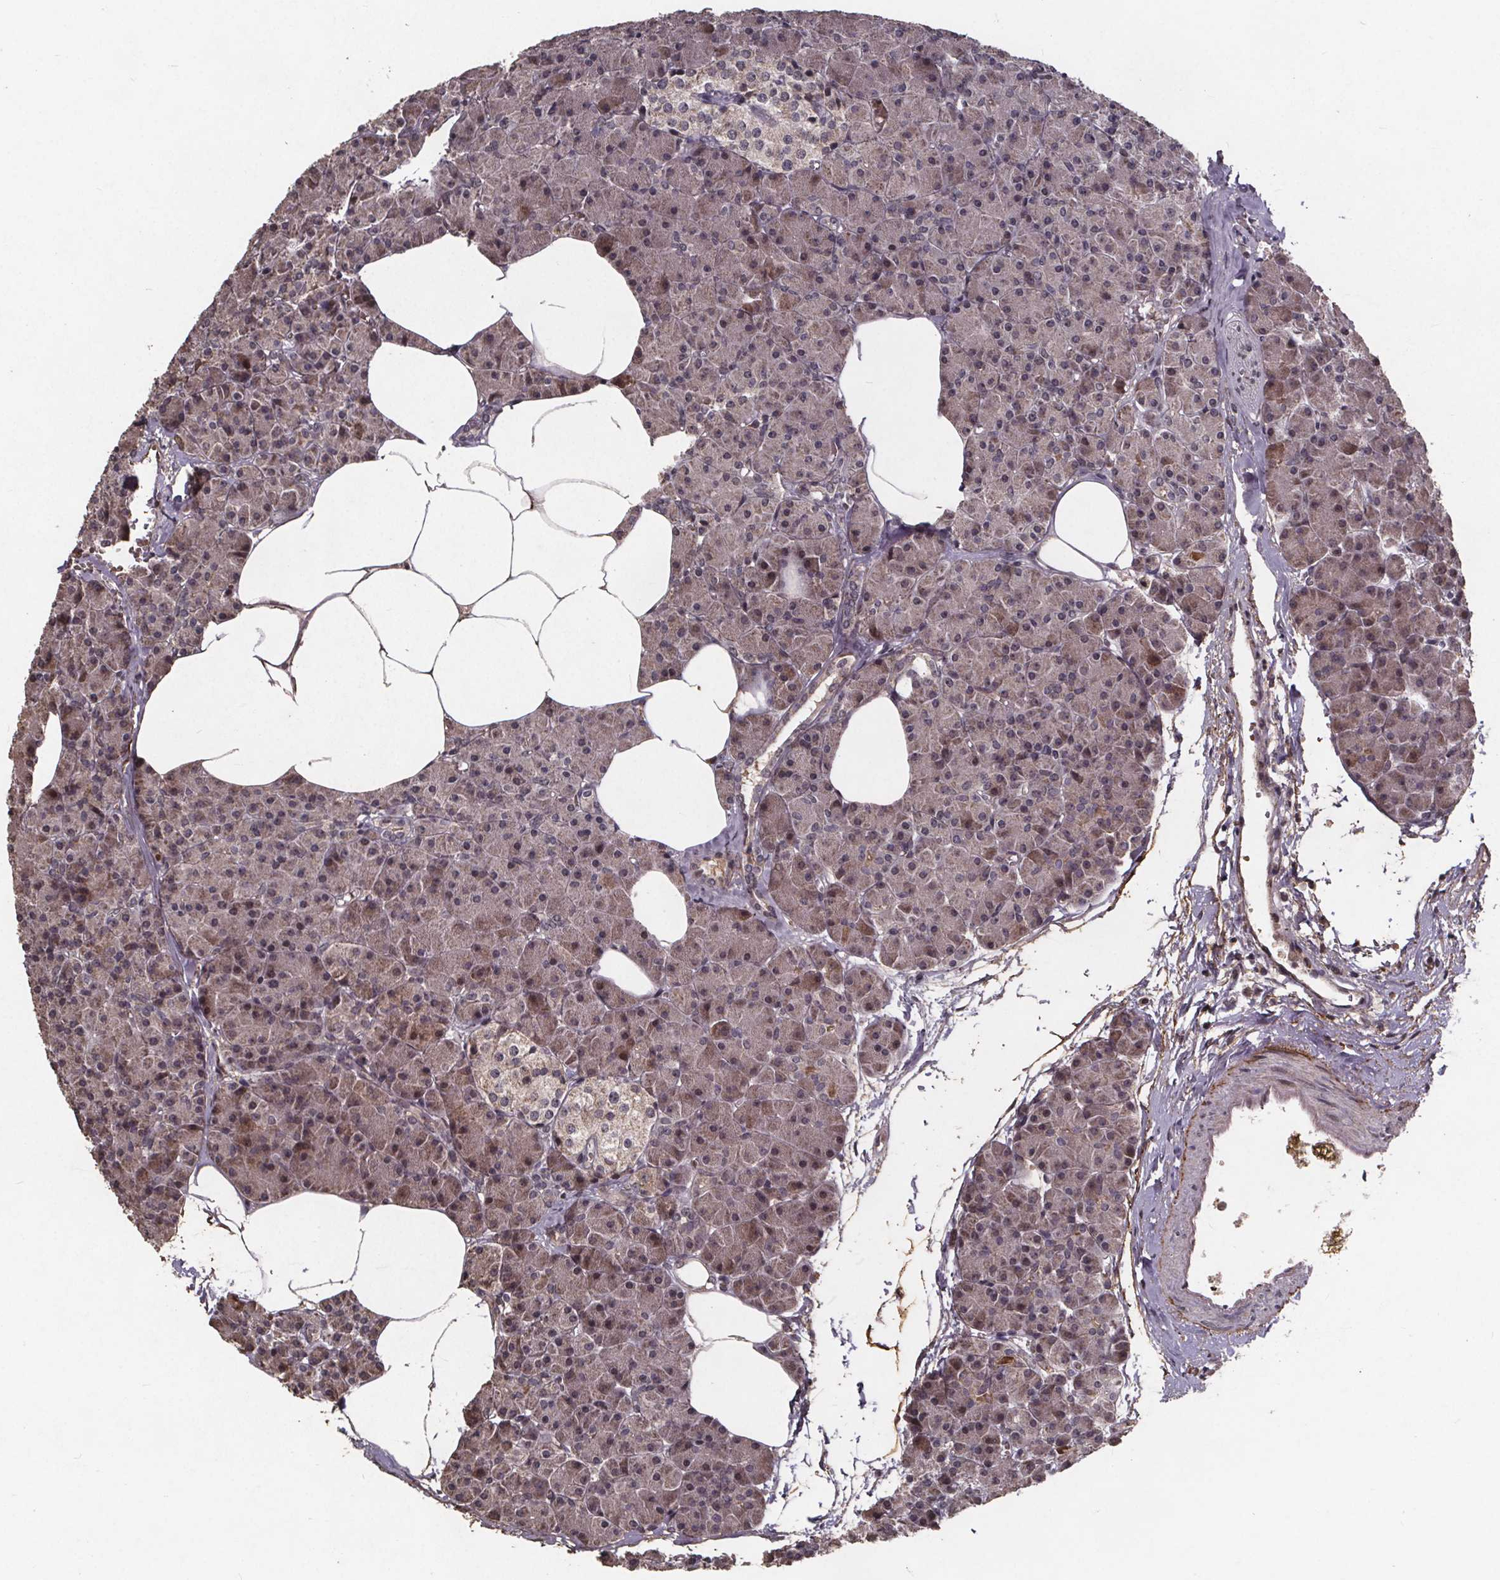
{"staining": {"intensity": "weak", "quantity": "25%-75%", "location": "cytoplasmic/membranous,nuclear"}, "tissue": "pancreas", "cell_type": "Exocrine glandular cells", "image_type": "normal", "snomed": [{"axis": "morphology", "description": "Normal tissue, NOS"}, {"axis": "topography", "description": "Pancreas"}], "caption": "Exocrine glandular cells exhibit low levels of weak cytoplasmic/membranous,nuclear expression in approximately 25%-75% of cells in normal human pancreas.", "gene": "GPX3", "patient": {"sex": "female", "age": 45}}